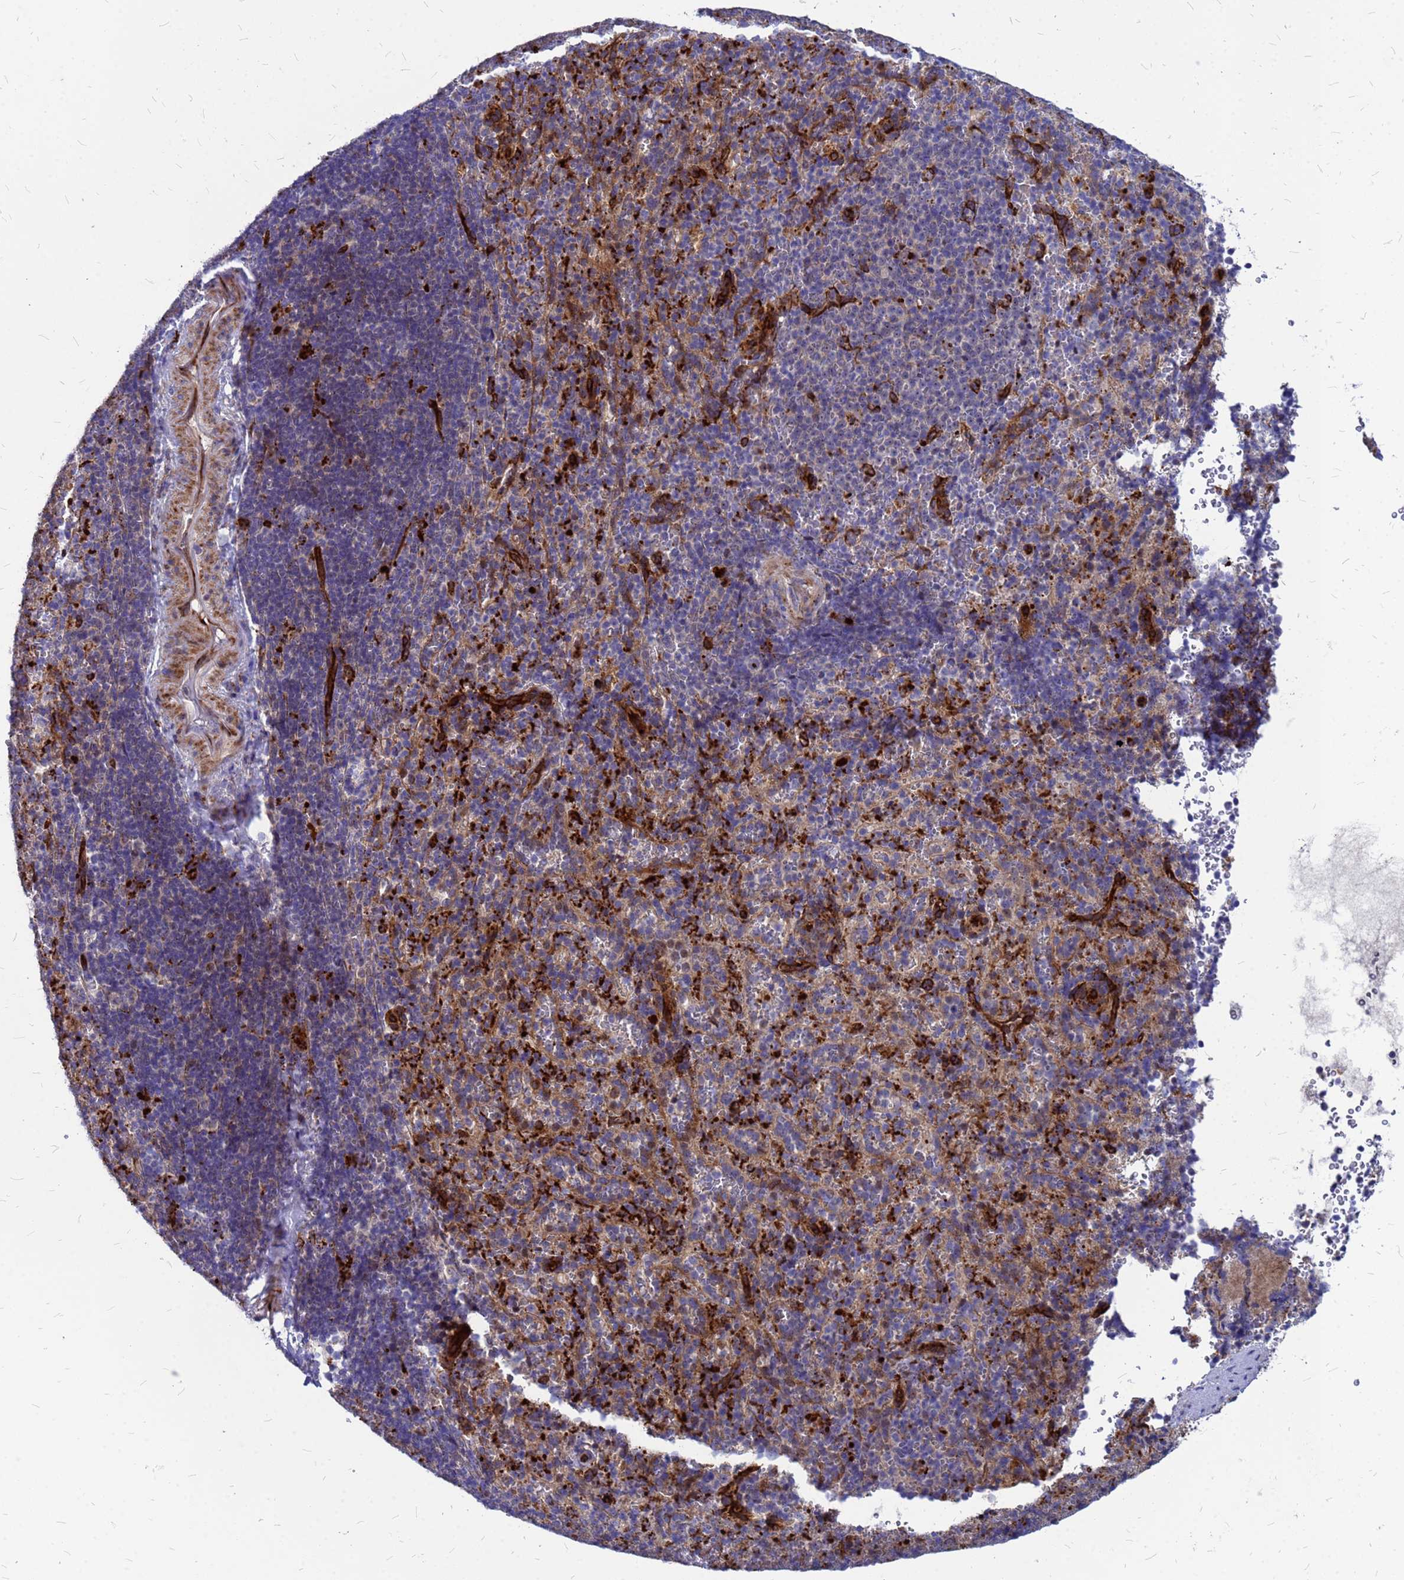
{"staining": {"intensity": "strong", "quantity": "<25%", "location": "cytoplasmic/membranous"}, "tissue": "spleen", "cell_type": "Cells in red pulp", "image_type": "normal", "snomed": [{"axis": "morphology", "description": "Normal tissue, NOS"}, {"axis": "topography", "description": "Spleen"}], "caption": "Cells in red pulp reveal strong cytoplasmic/membranous positivity in approximately <25% of cells in unremarkable spleen.", "gene": "NOSTRIN", "patient": {"sex": "female", "age": 21}}